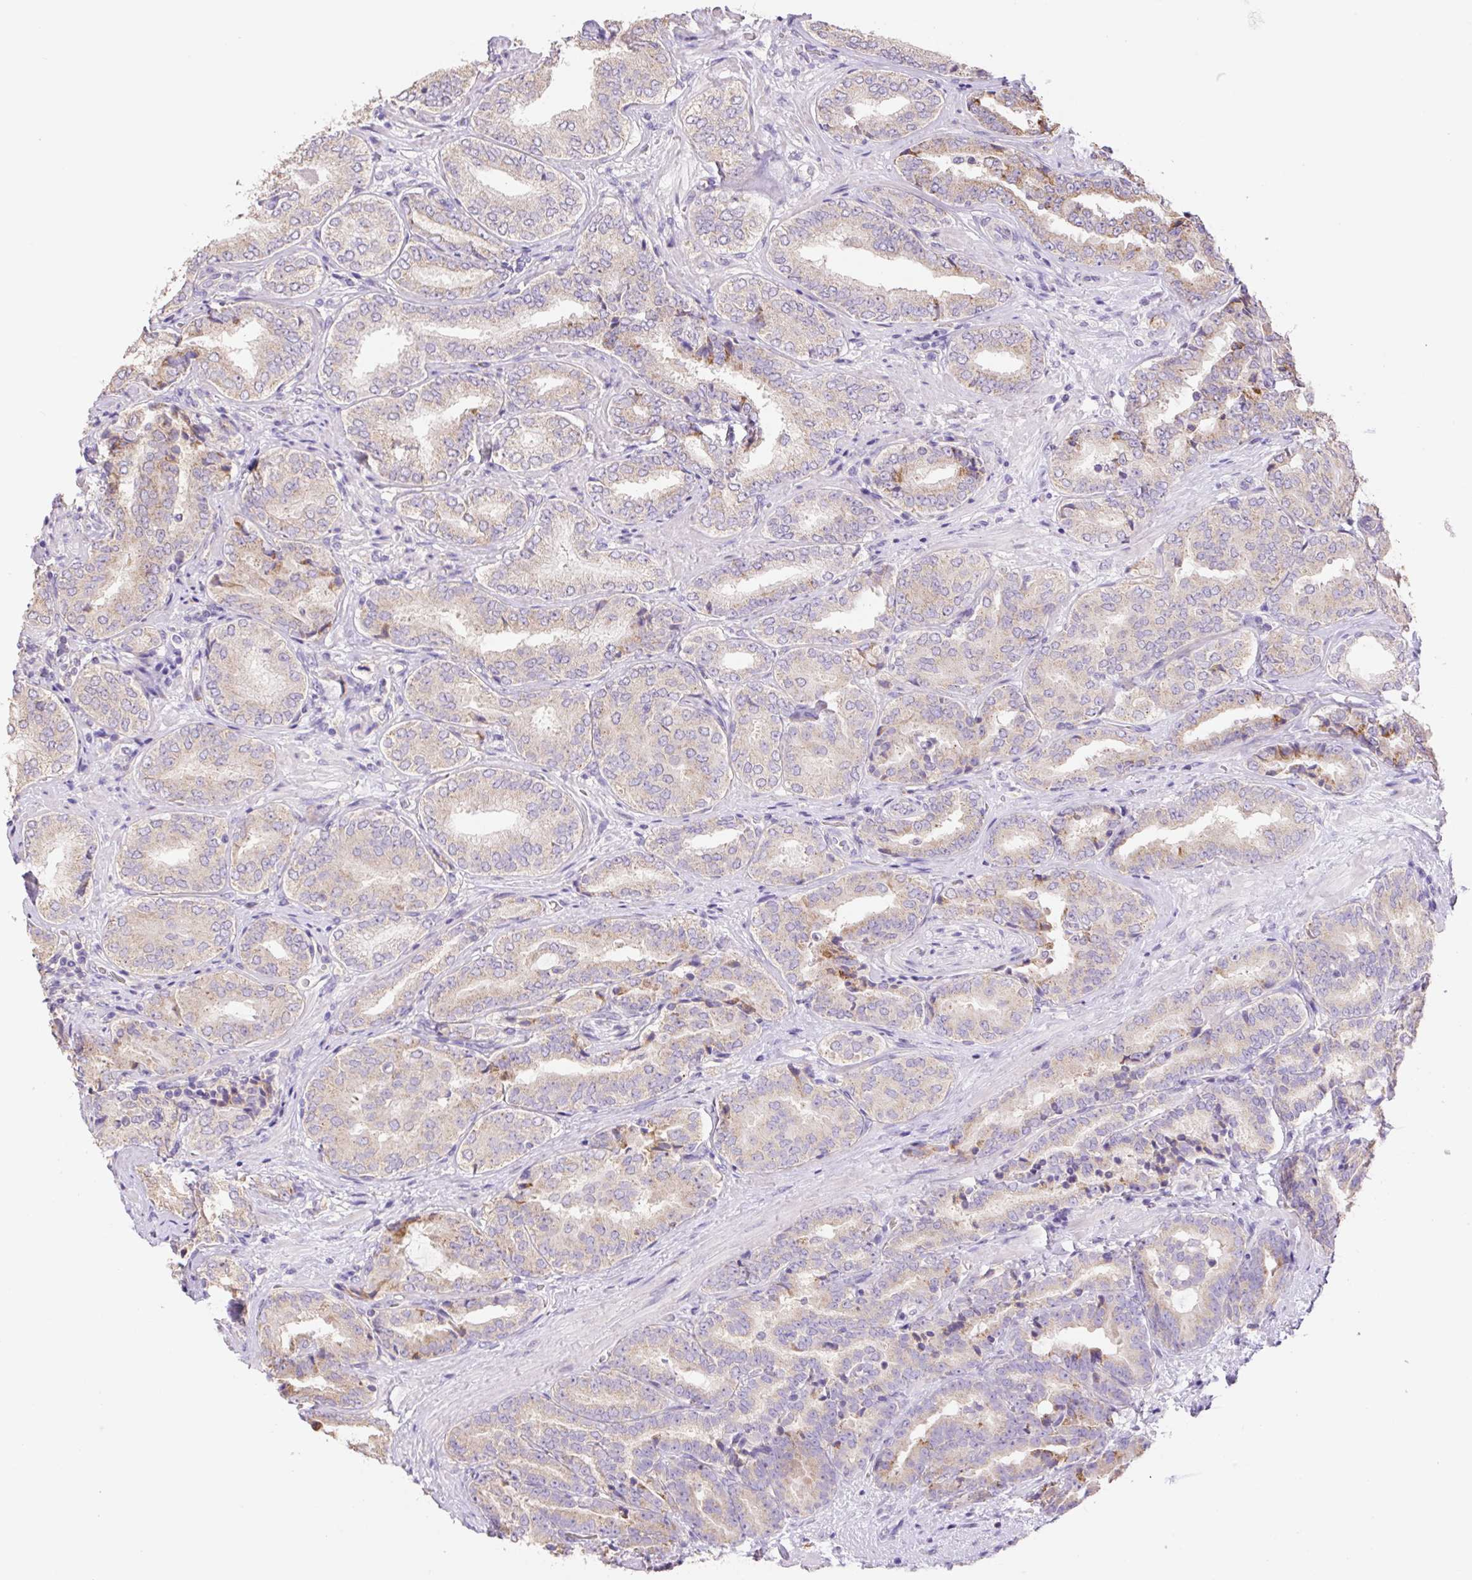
{"staining": {"intensity": "moderate", "quantity": "25%-75%", "location": "cytoplasmic/membranous"}, "tissue": "prostate cancer", "cell_type": "Tumor cells", "image_type": "cancer", "snomed": [{"axis": "morphology", "description": "Adenocarcinoma, High grade"}, {"axis": "topography", "description": "Prostate"}], "caption": "Prostate cancer (adenocarcinoma (high-grade)) stained with a brown dye shows moderate cytoplasmic/membranous positive staining in about 25%-75% of tumor cells.", "gene": "COPZ2", "patient": {"sex": "male", "age": 72}}